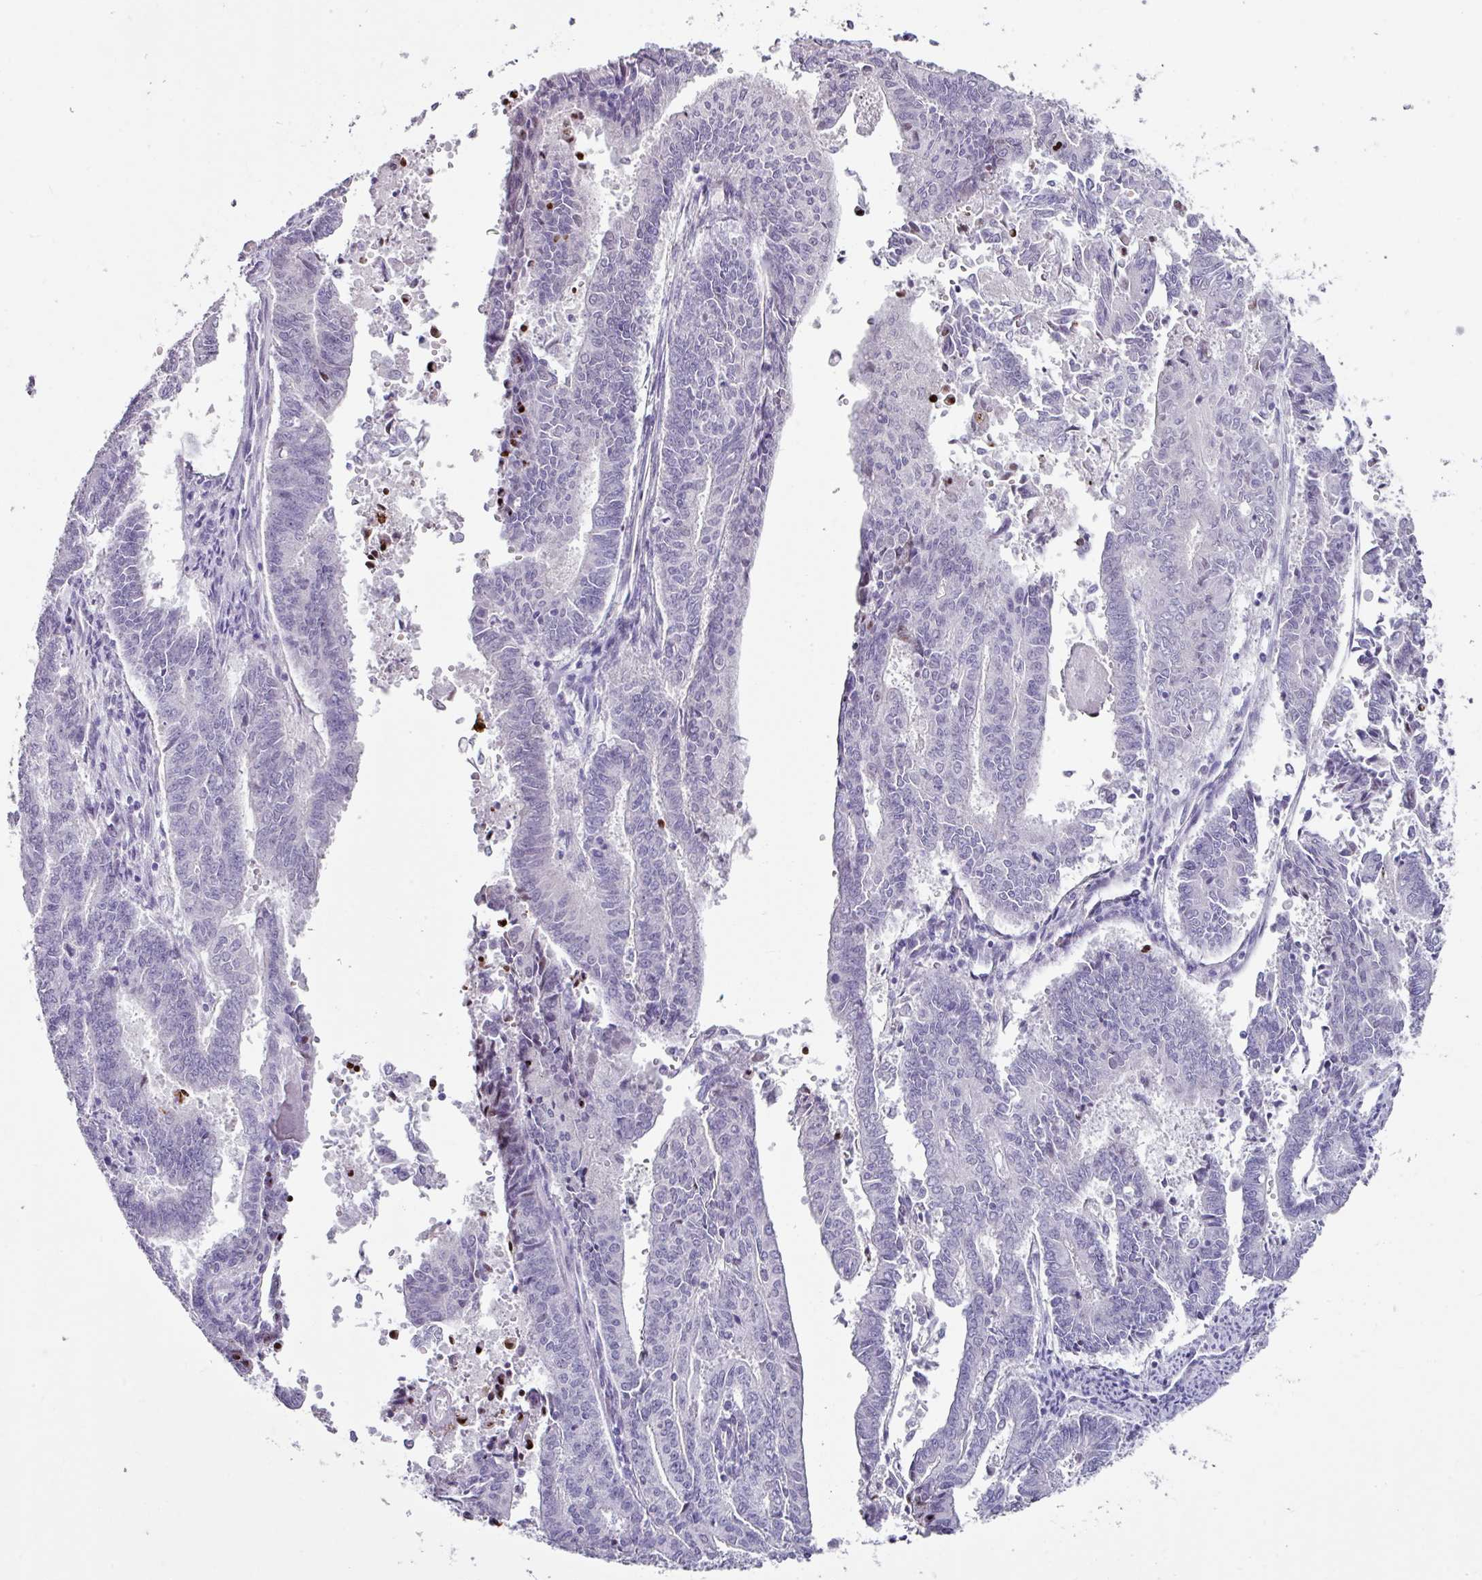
{"staining": {"intensity": "moderate", "quantity": "<25%", "location": "nuclear"}, "tissue": "endometrial cancer", "cell_type": "Tumor cells", "image_type": "cancer", "snomed": [{"axis": "morphology", "description": "Adenocarcinoma, NOS"}, {"axis": "topography", "description": "Endometrium"}], "caption": "Endometrial cancer (adenocarcinoma) stained with immunohistochemistry exhibits moderate nuclear staining in about <25% of tumor cells. (brown staining indicates protein expression, while blue staining denotes nuclei).", "gene": "TRA2A", "patient": {"sex": "female", "age": 59}}